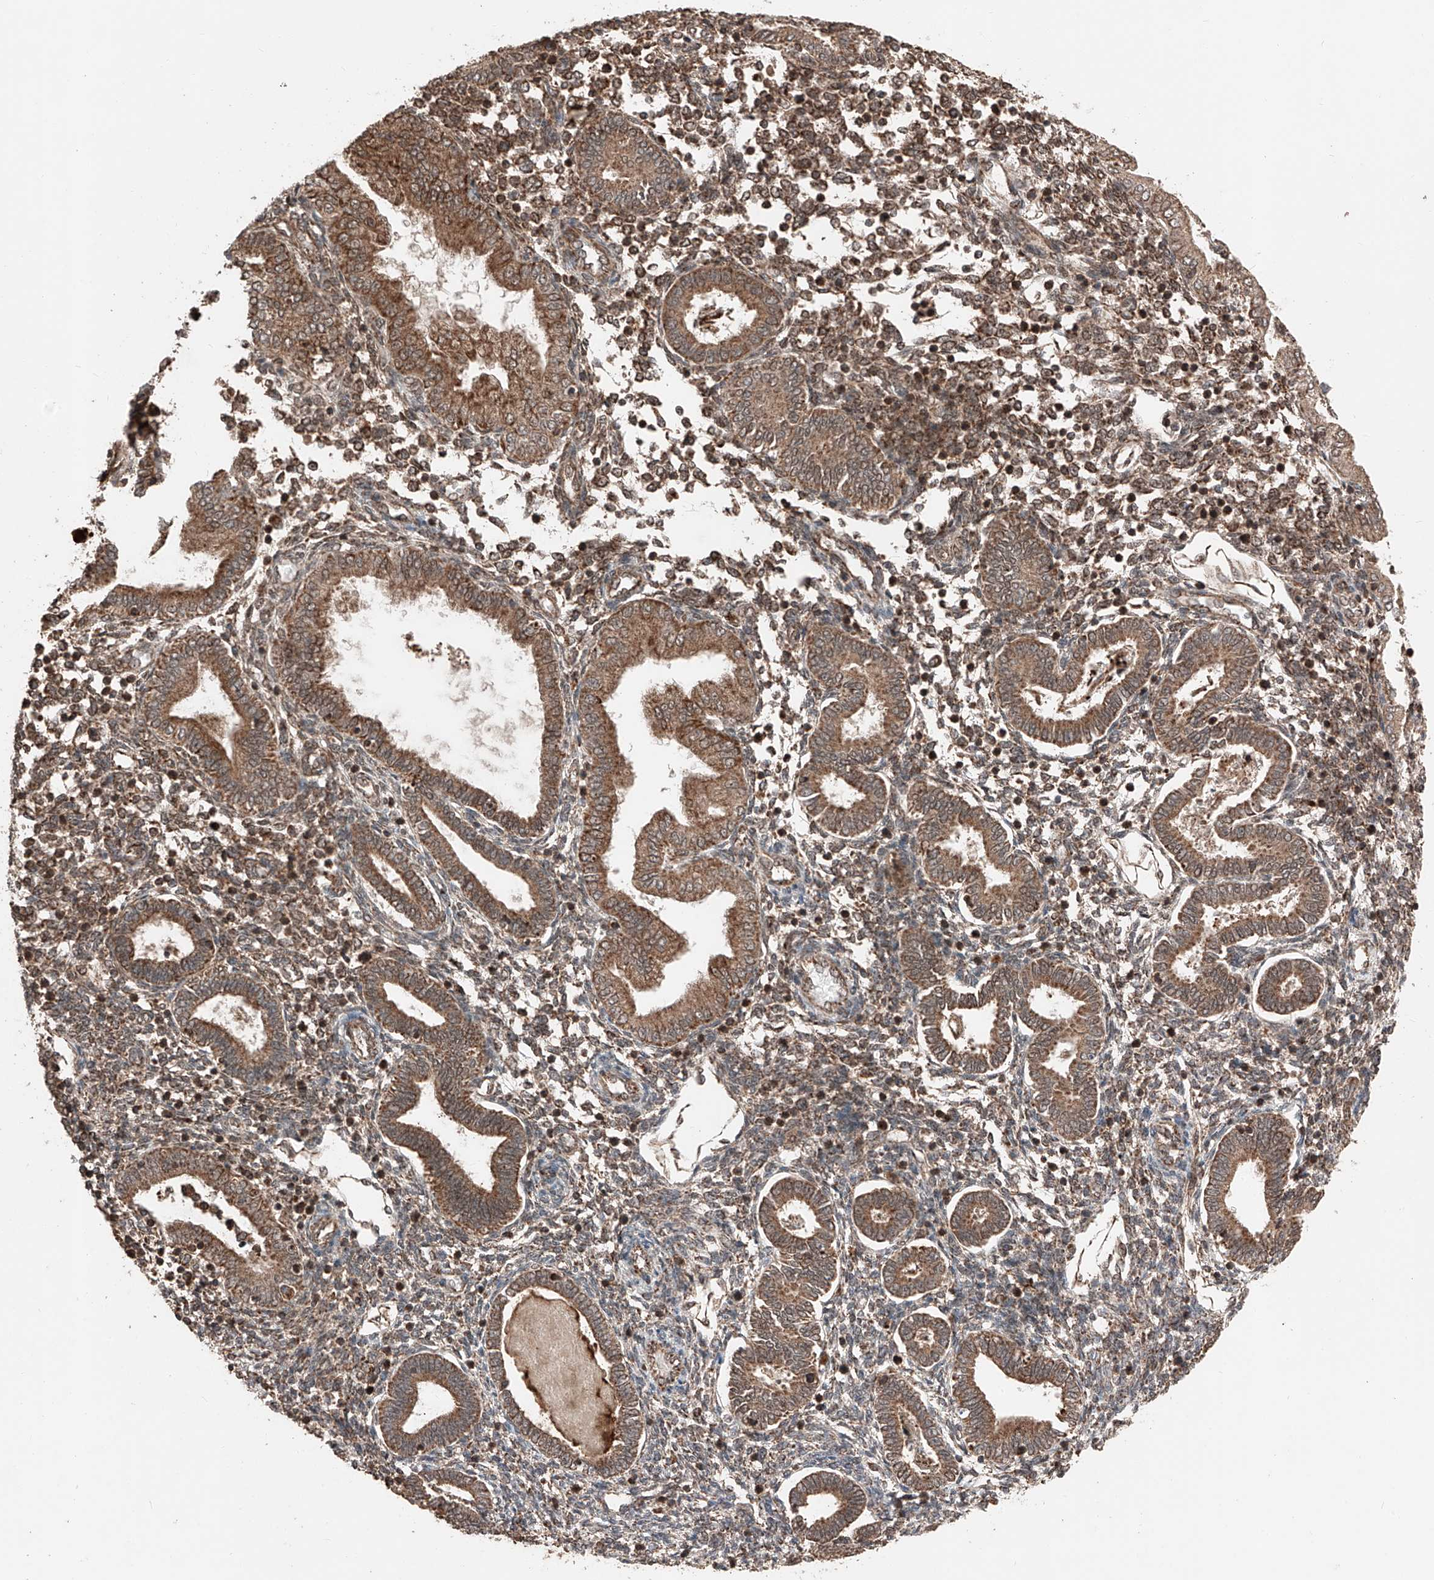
{"staining": {"intensity": "moderate", "quantity": "<25%", "location": "cytoplasmic/membranous"}, "tissue": "endometrium", "cell_type": "Cells in endometrial stroma", "image_type": "normal", "snomed": [{"axis": "morphology", "description": "Normal tissue, NOS"}, {"axis": "topography", "description": "Endometrium"}], "caption": "Immunohistochemical staining of unremarkable human endometrium displays <25% levels of moderate cytoplasmic/membranous protein expression in approximately <25% of cells in endometrial stroma. Nuclei are stained in blue.", "gene": "ZSCAN29", "patient": {"sex": "female", "age": 53}}